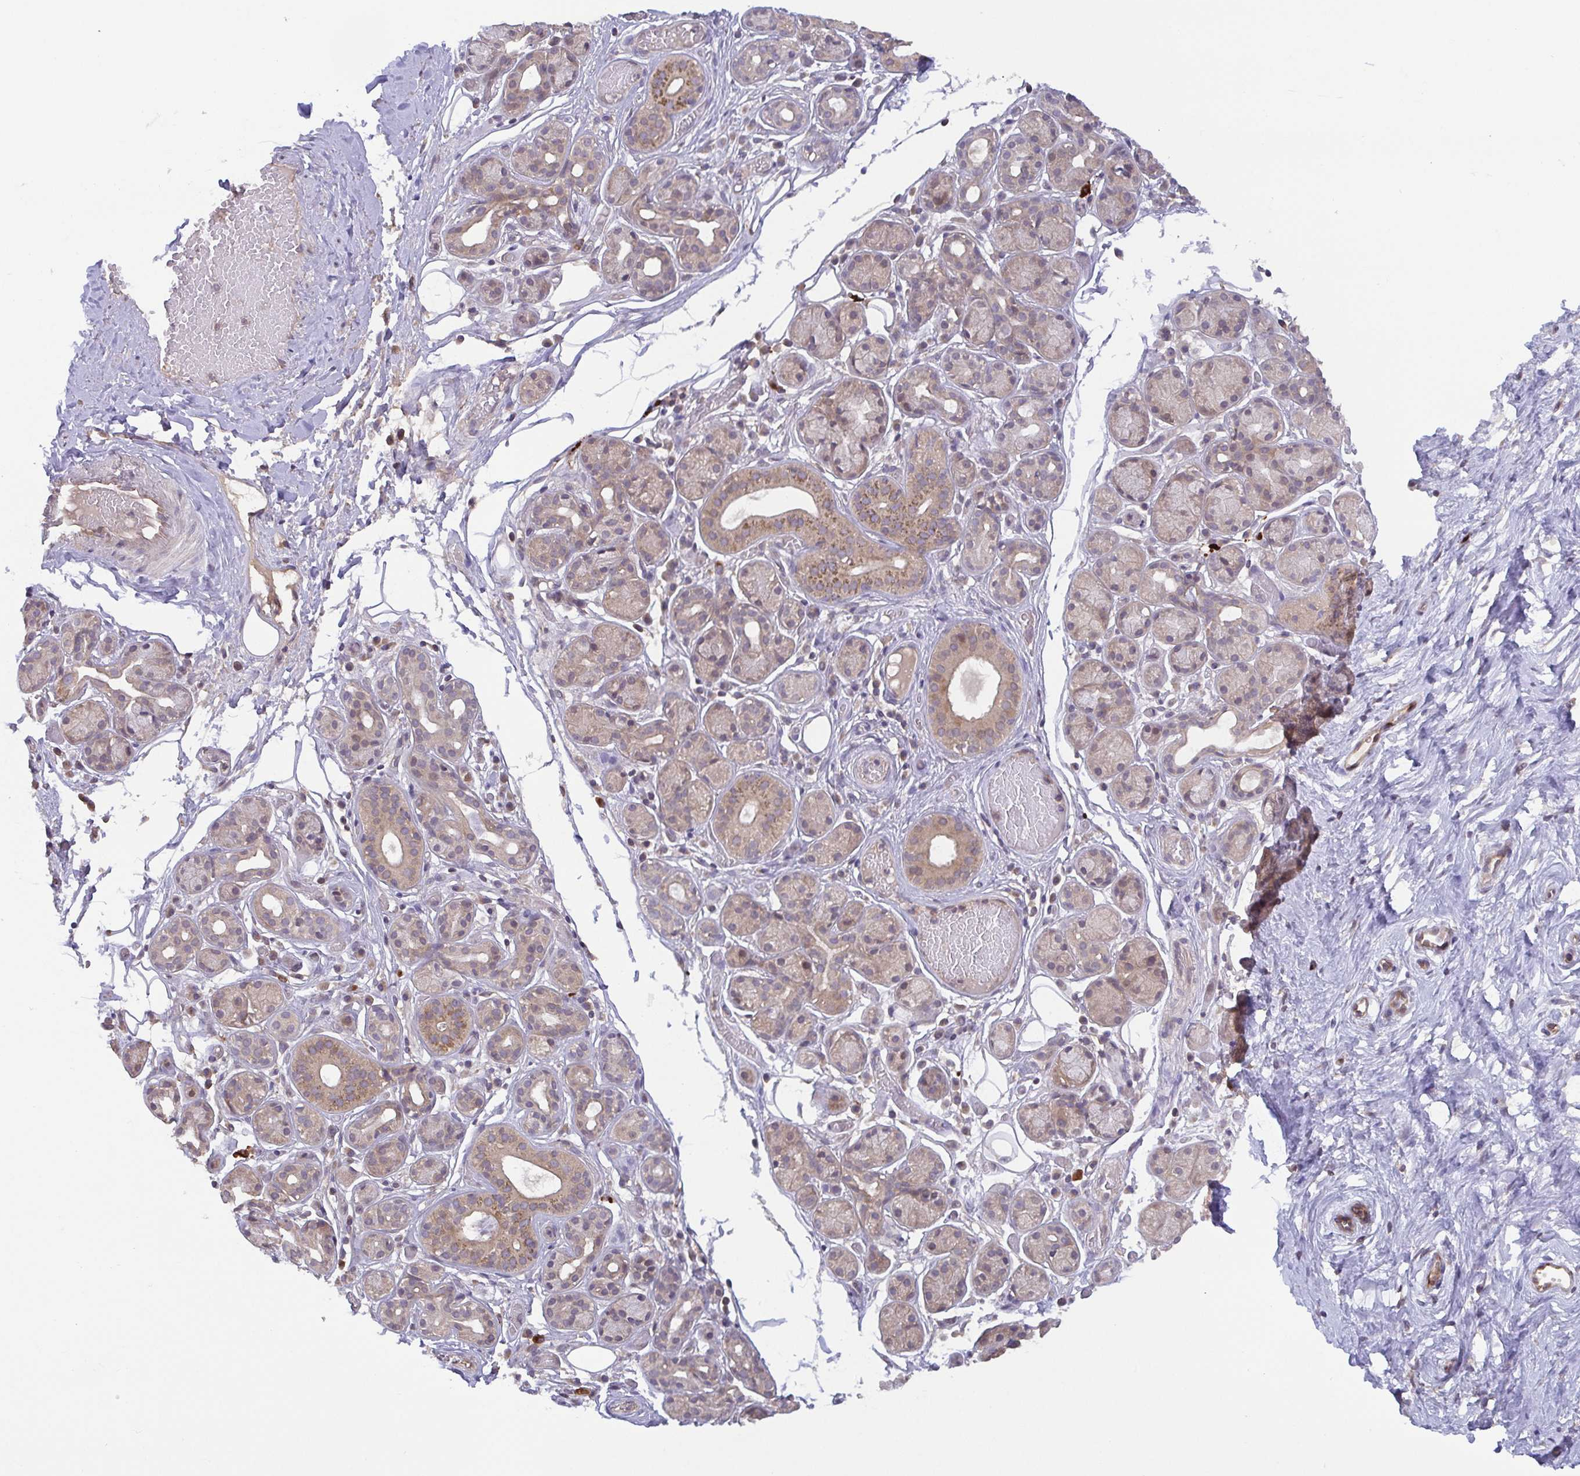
{"staining": {"intensity": "weak", "quantity": "25%-75%", "location": "cytoplasmic/membranous,nuclear"}, "tissue": "salivary gland", "cell_type": "Glandular cells", "image_type": "normal", "snomed": [{"axis": "morphology", "description": "Normal tissue, NOS"}, {"axis": "topography", "description": "Salivary gland"}, {"axis": "topography", "description": "Peripheral nerve tissue"}], "caption": "This is a histology image of IHC staining of normal salivary gland, which shows weak expression in the cytoplasmic/membranous,nuclear of glandular cells.", "gene": "OSBPL7", "patient": {"sex": "male", "age": 71}}